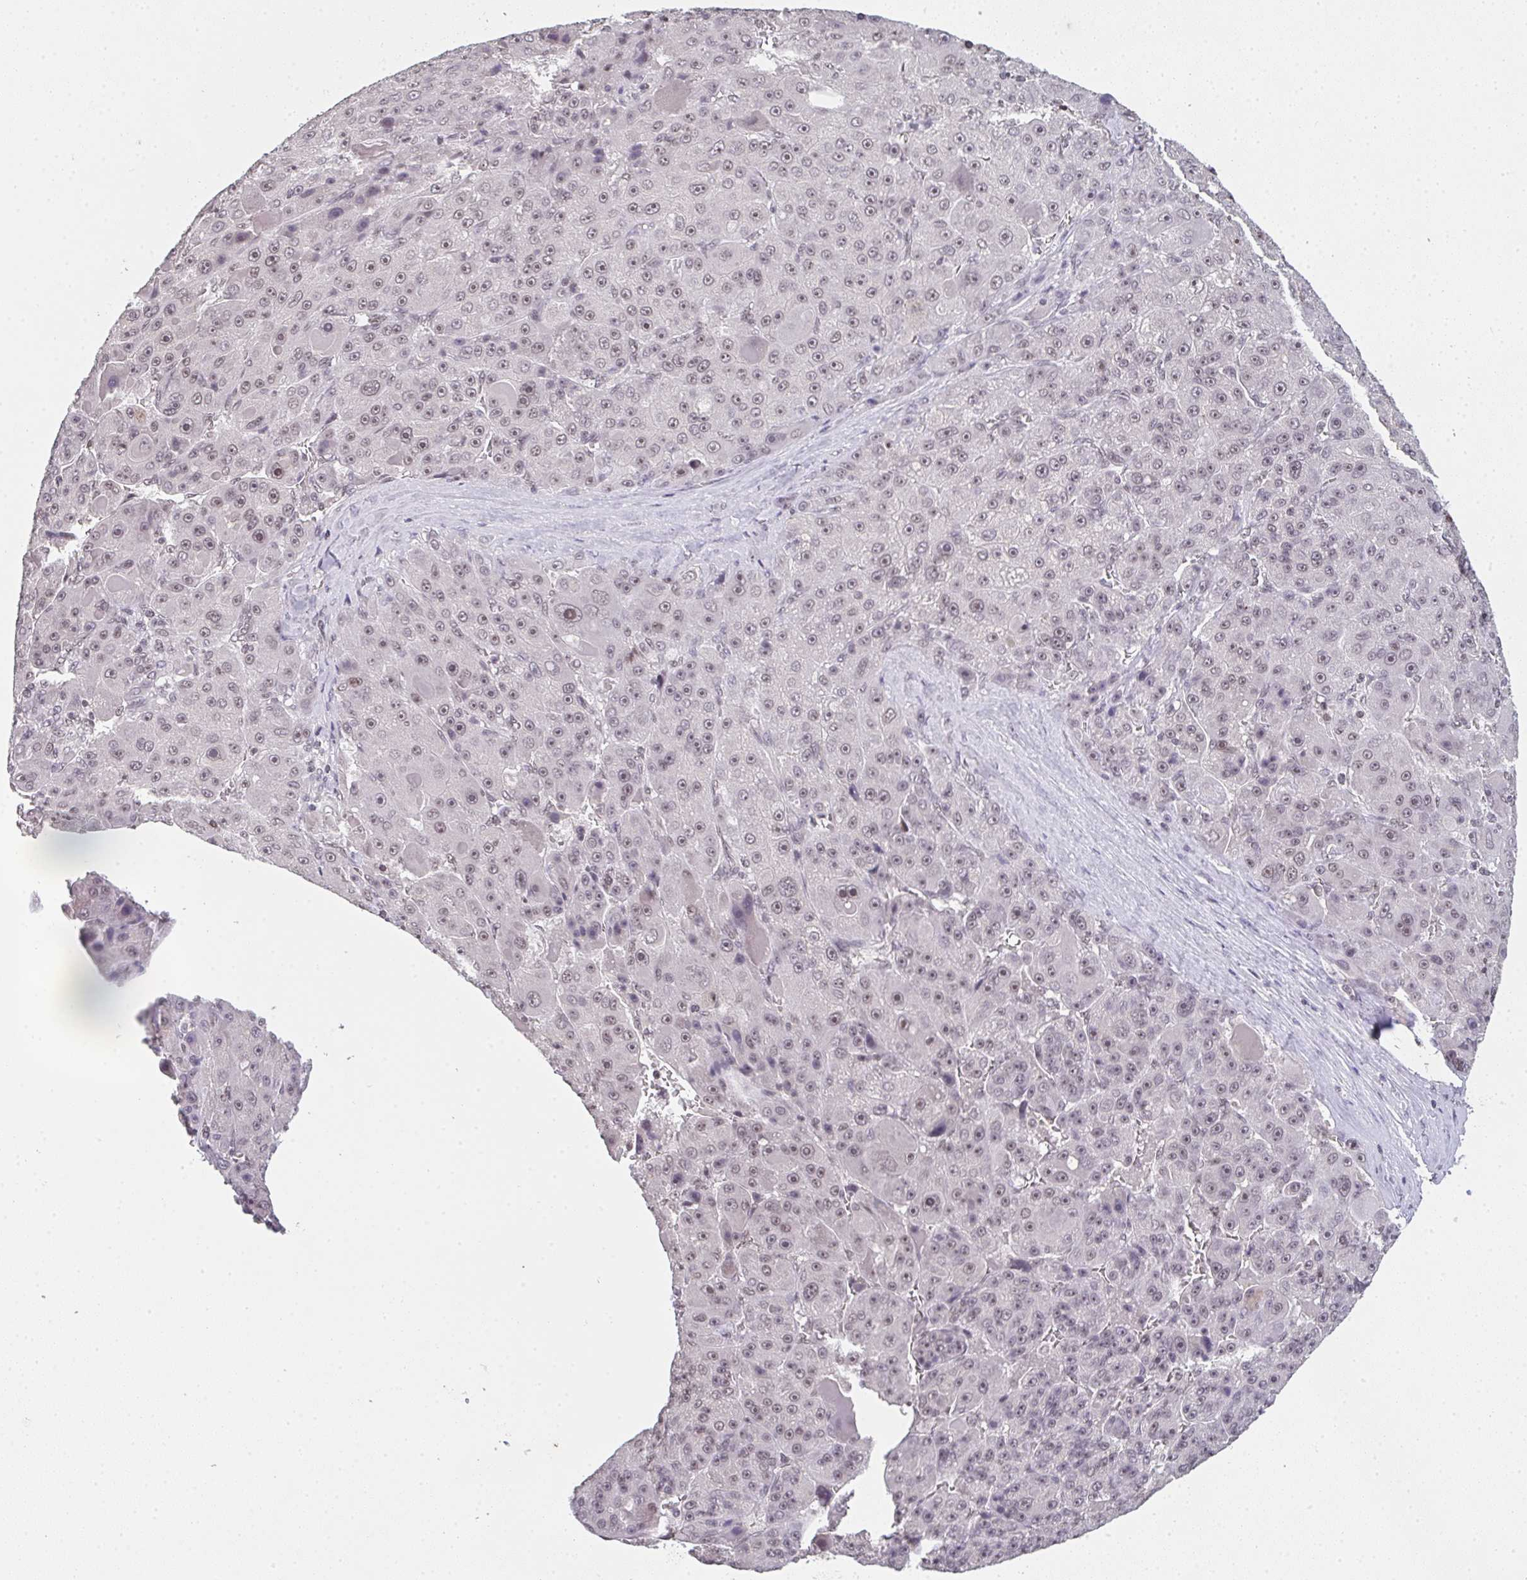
{"staining": {"intensity": "moderate", "quantity": "25%-75%", "location": "nuclear"}, "tissue": "liver cancer", "cell_type": "Tumor cells", "image_type": "cancer", "snomed": [{"axis": "morphology", "description": "Carcinoma, Hepatocellular, NOS"}, {"axis": "topography", "description": "Liver"}], "caption": "Immunohistochemical staining of liver cancer reveals medium levels of moderate nuclear positivity in about 25%-75% of tumor cells. The staining was performed using DAB (3,3'-diaminobenzidine) to visualize the protein expression in brown, while the nuclei were stained in blue with hematoxylin (Magnification: 20x).", "gene": "DKC1", "patient": {"sex": "male", "age": 76}}